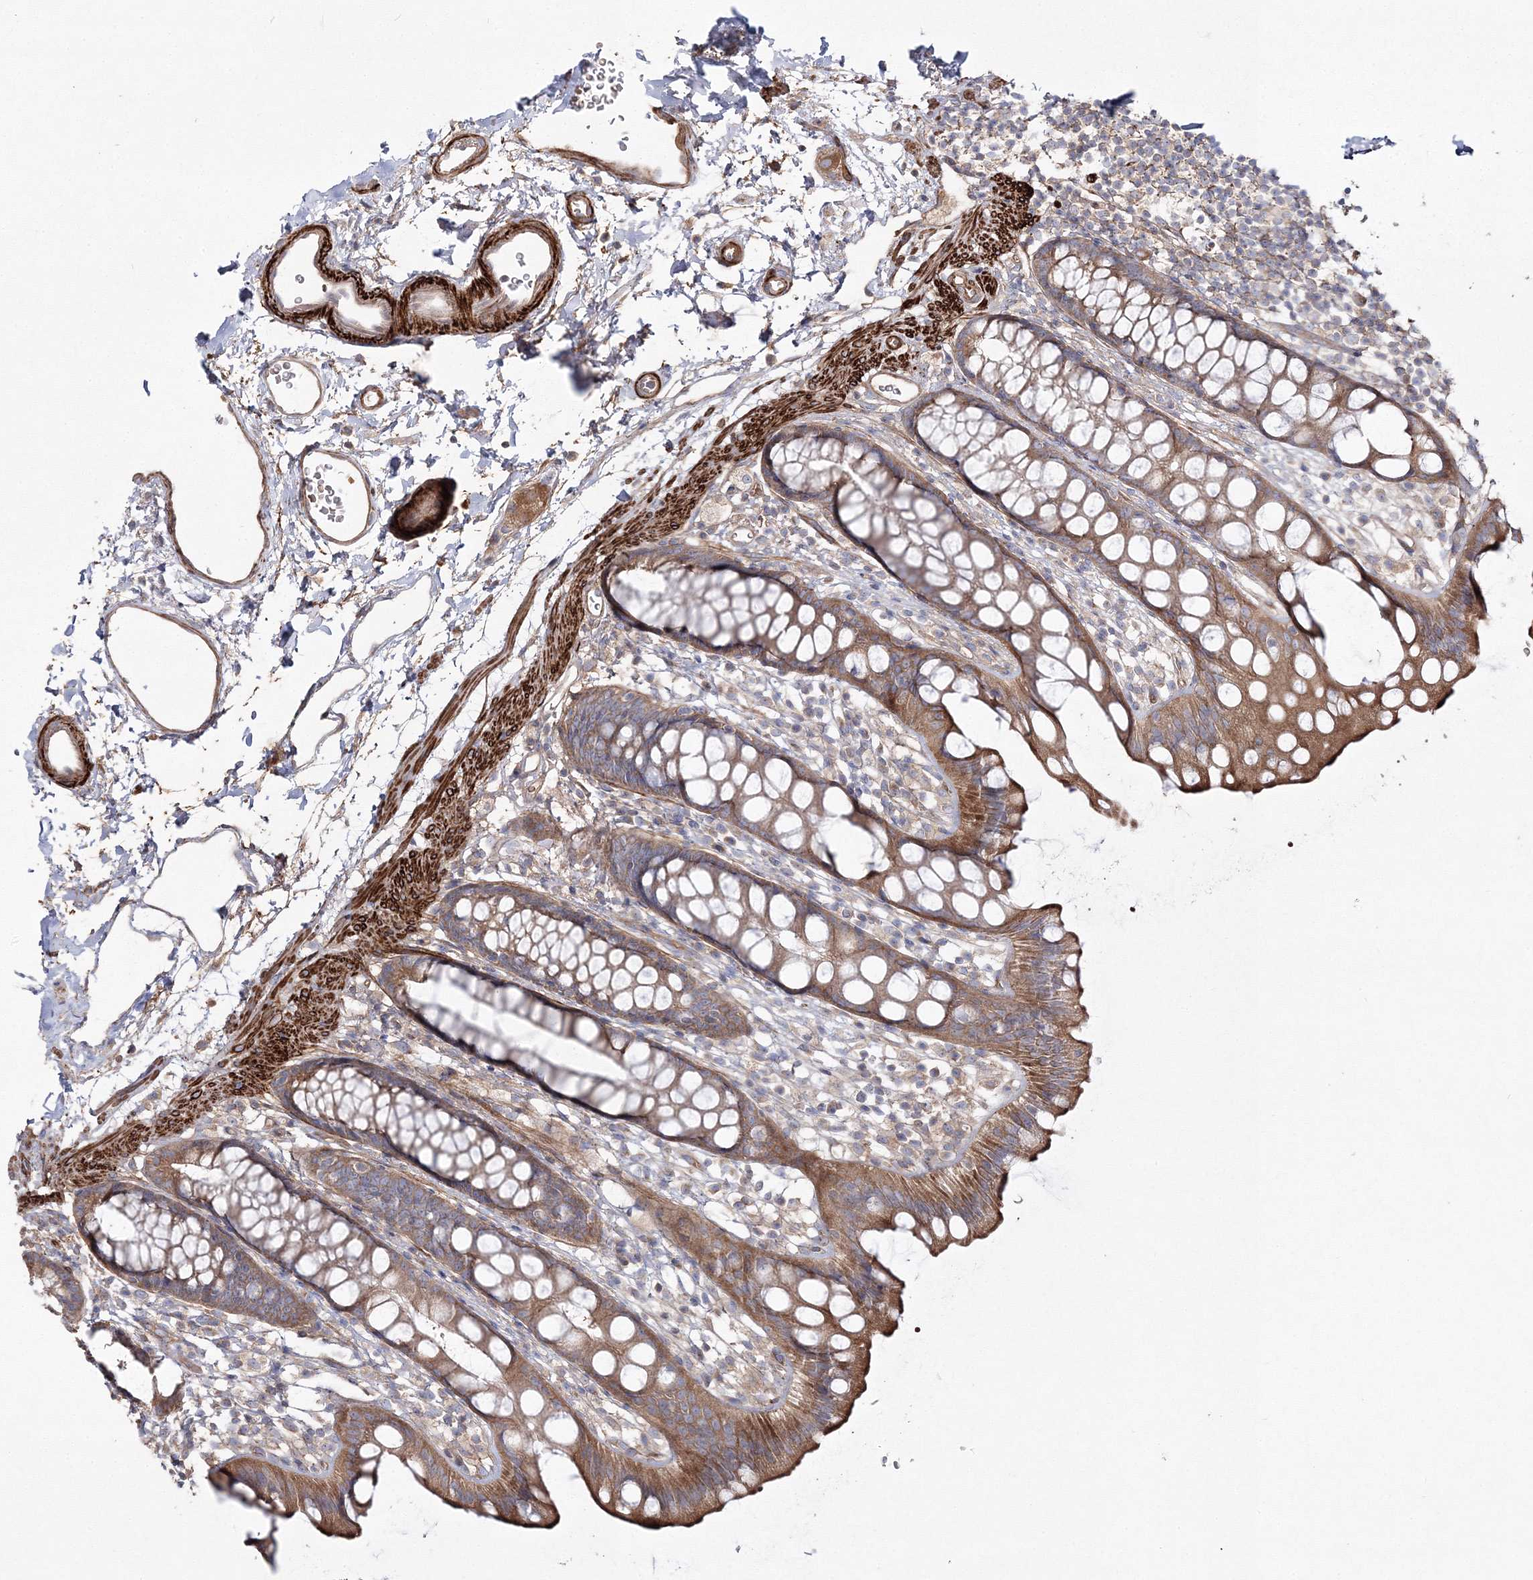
{"staining": {"intensity": "moderate", "quantity": ">75%", "location": "cytoplasmic/membranous"}, "tissue": "rectum", "cell_type": "Glandular cells", "image_type": "normal", "snomed": [{"axis": "morphology", "description": "Normal tissue, NOS"}, {"axis": "topography", "description": "Rectum"}], "caption": "About >75% of glandular cells in benign human rectum display moderate cytoplasmic/membranous protein positivity as visualized by brown immunohistochemical staining.", "gene": "ZSWIM6", "patient": {"sex": "female", "age": 65}}